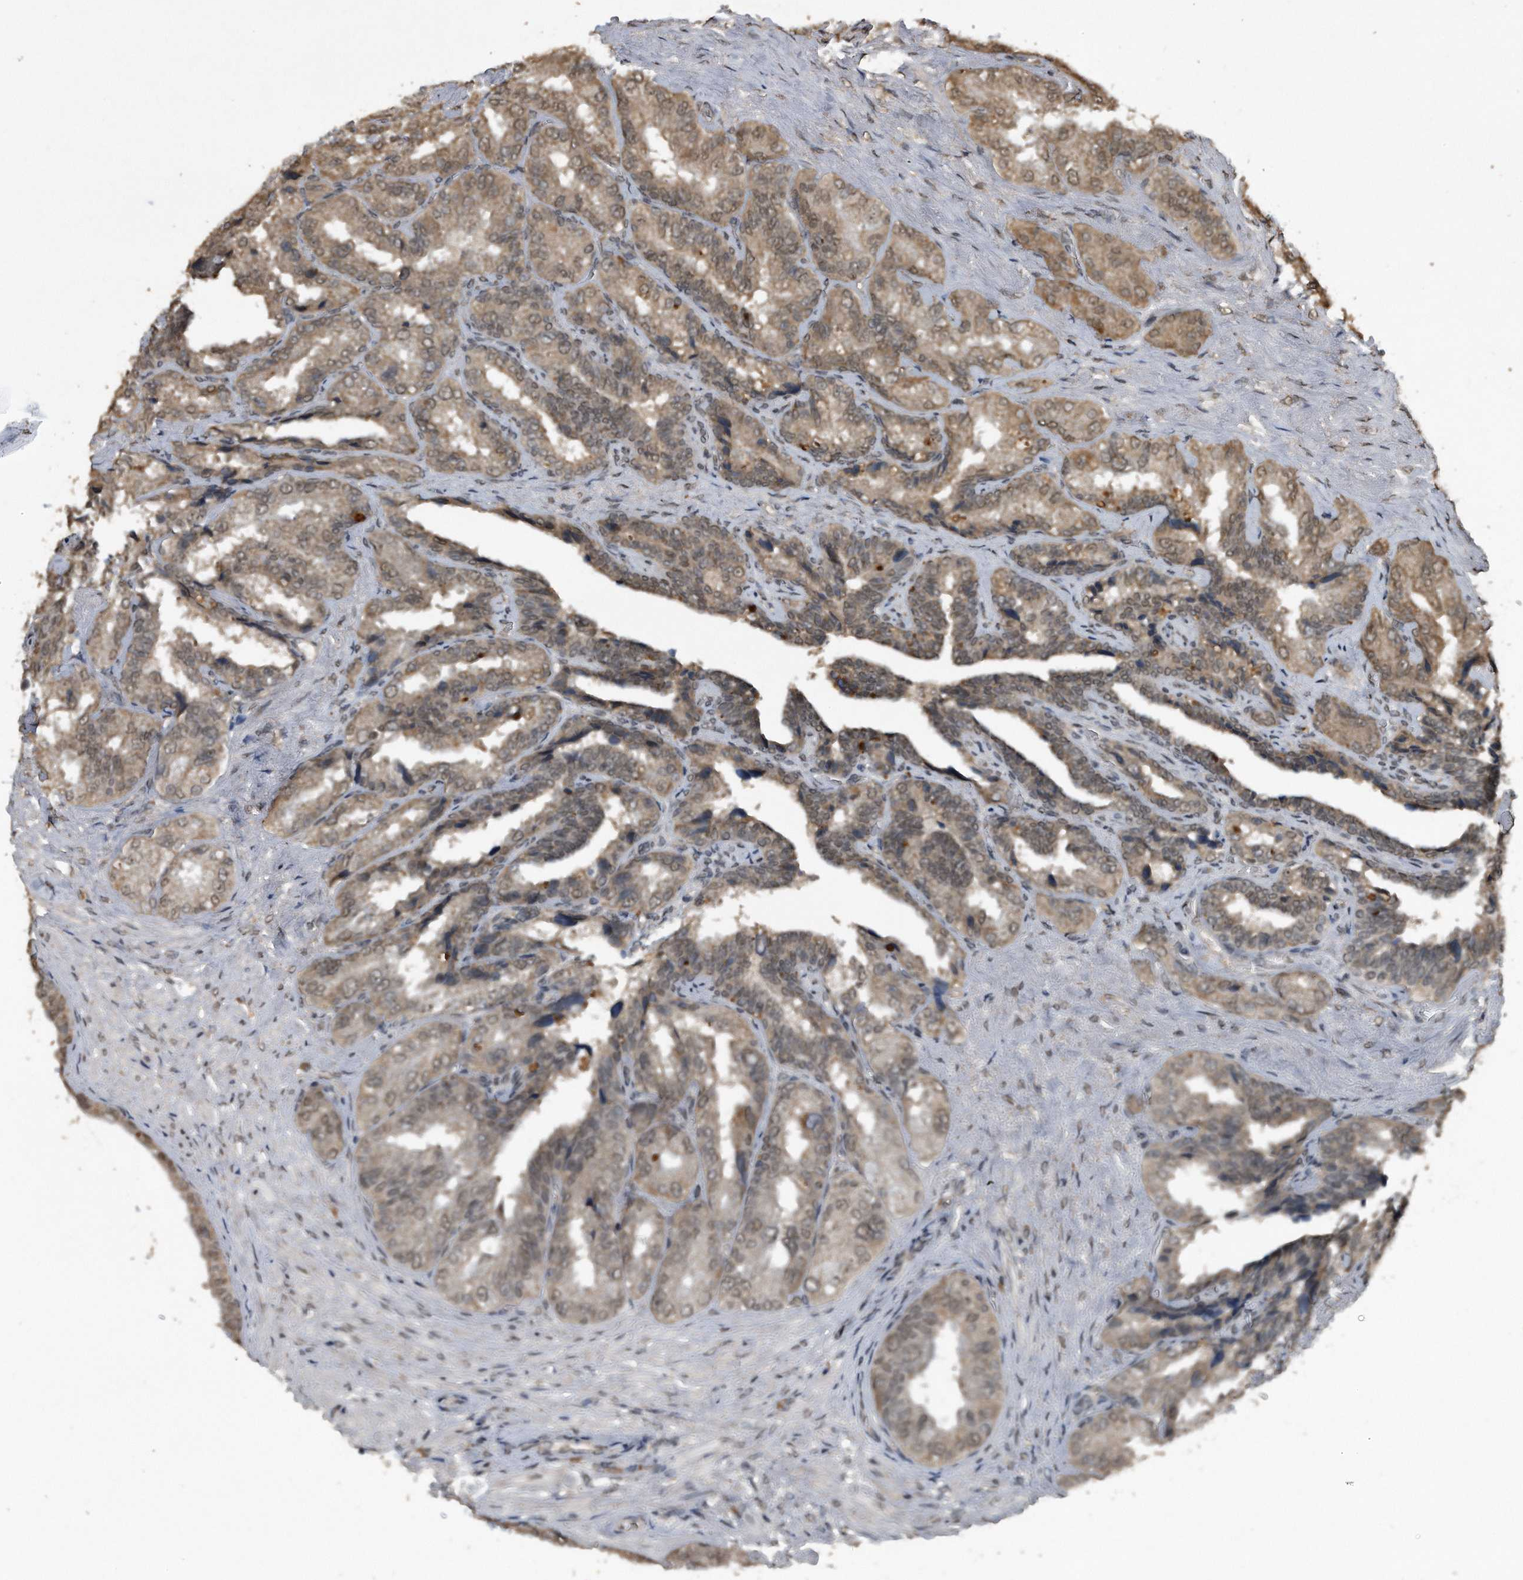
{"staining": {"intensity": "moderate", "quantity": ">75%", "location": "cytoplasmic/membranous,nuclear"}, "tissue": "seminal vesicle", "cell_type": "Glandular cells", "image_type": "normal", "snomed": [{"axis": "morphology", "description": "Normal tissue, NOS"}, {"axis": "topography", "description": "Seminal veicle"}, {"axis": "topography", "description": "Peripheral nerve tissue"}], "caption": "Unremarkable seminal vesicle displays moderate cytoplasmic/membranous,nuclear positivity in approximately >75% of glandular cells (DAB = brown stain, brightfield microscopy at high magnification)..", "gene": "CRYZL1", "patient": {"sex": "male", "age": 63}}